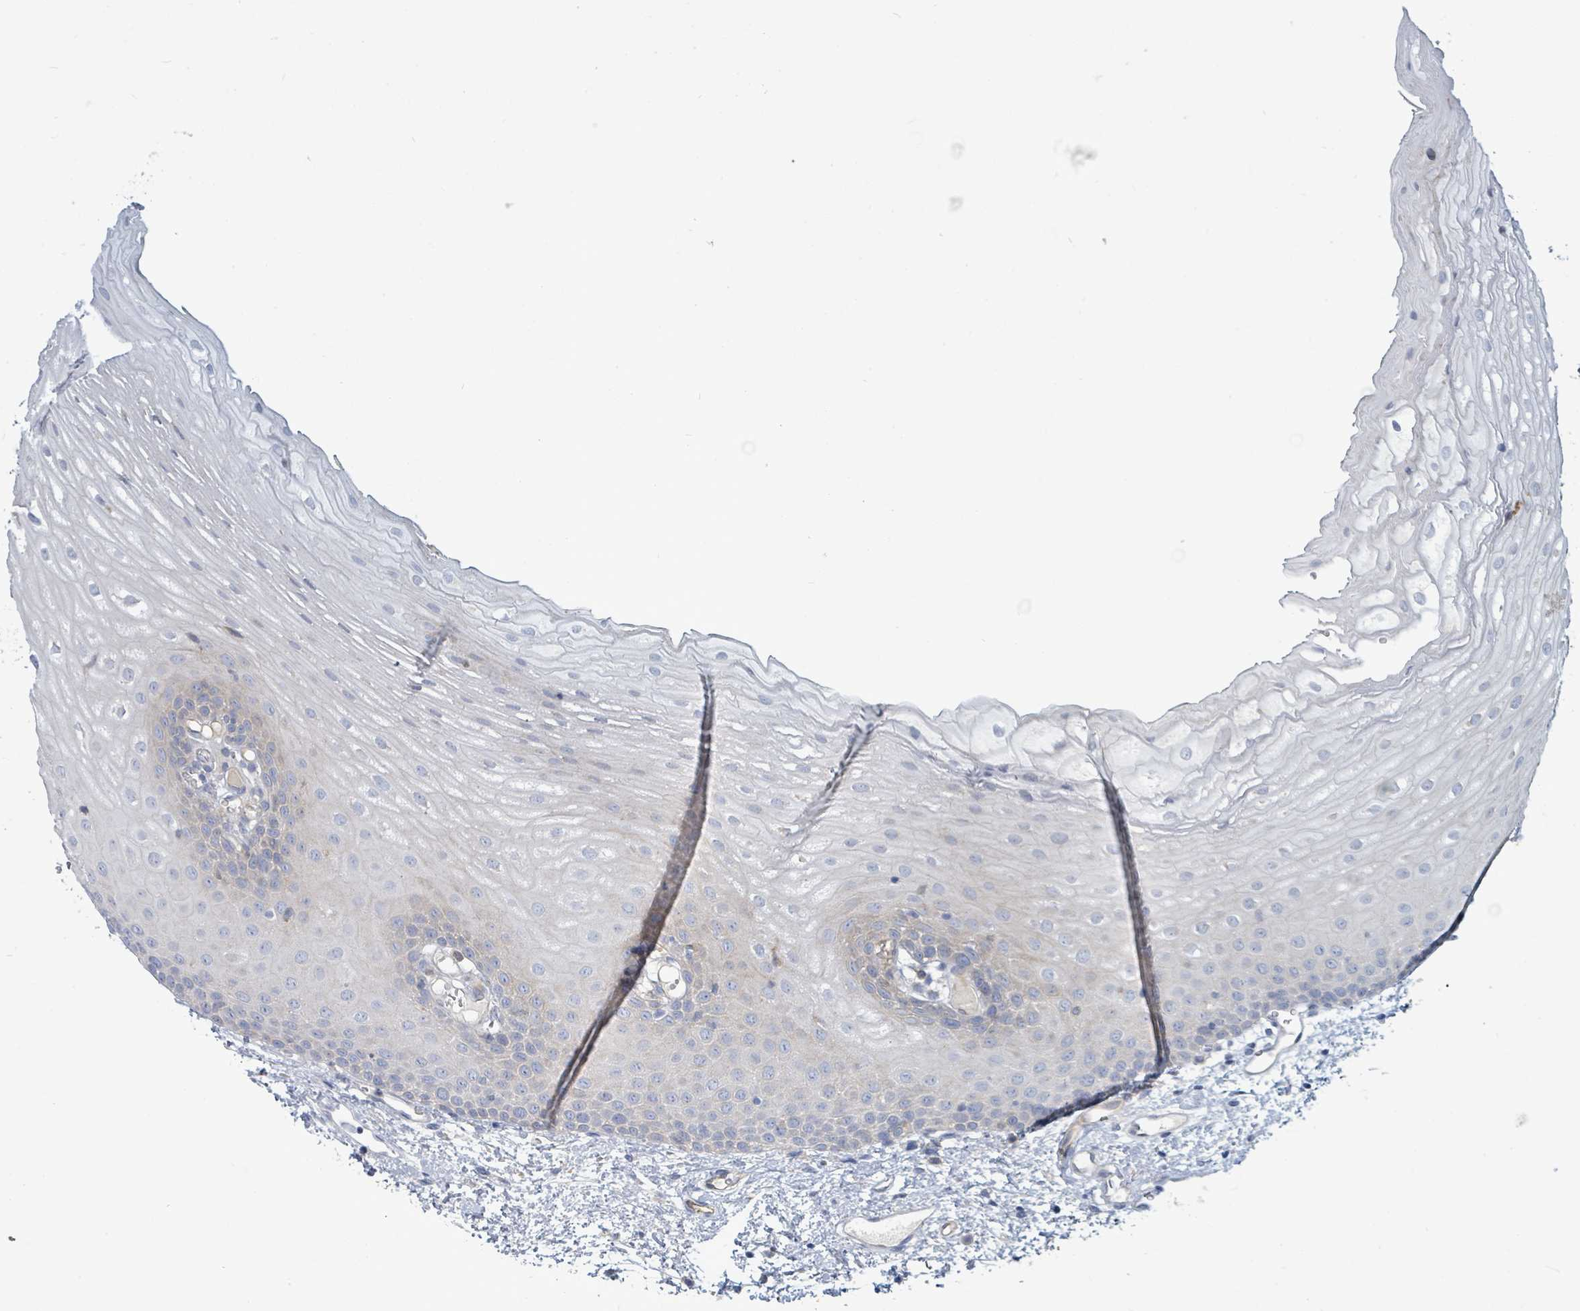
{"staining": {"intensity": "negative", "quantity": "none", "location": "none"}, "tissue": "oral mucosa", "cell_type": "Squamous epithelial cells", "image_type": "normal", "snomed": [{"axis": "morphology", "description": "Normal tissue, NOS"}, {"axis": "topography", "description": "Oral tissue"}], "caption": "IHC of benign human oral mucosa reveals no expression in squamous epithelial cells.", "gene": "SIRPB1", "patient": {"sex": "female", "age": 70}}